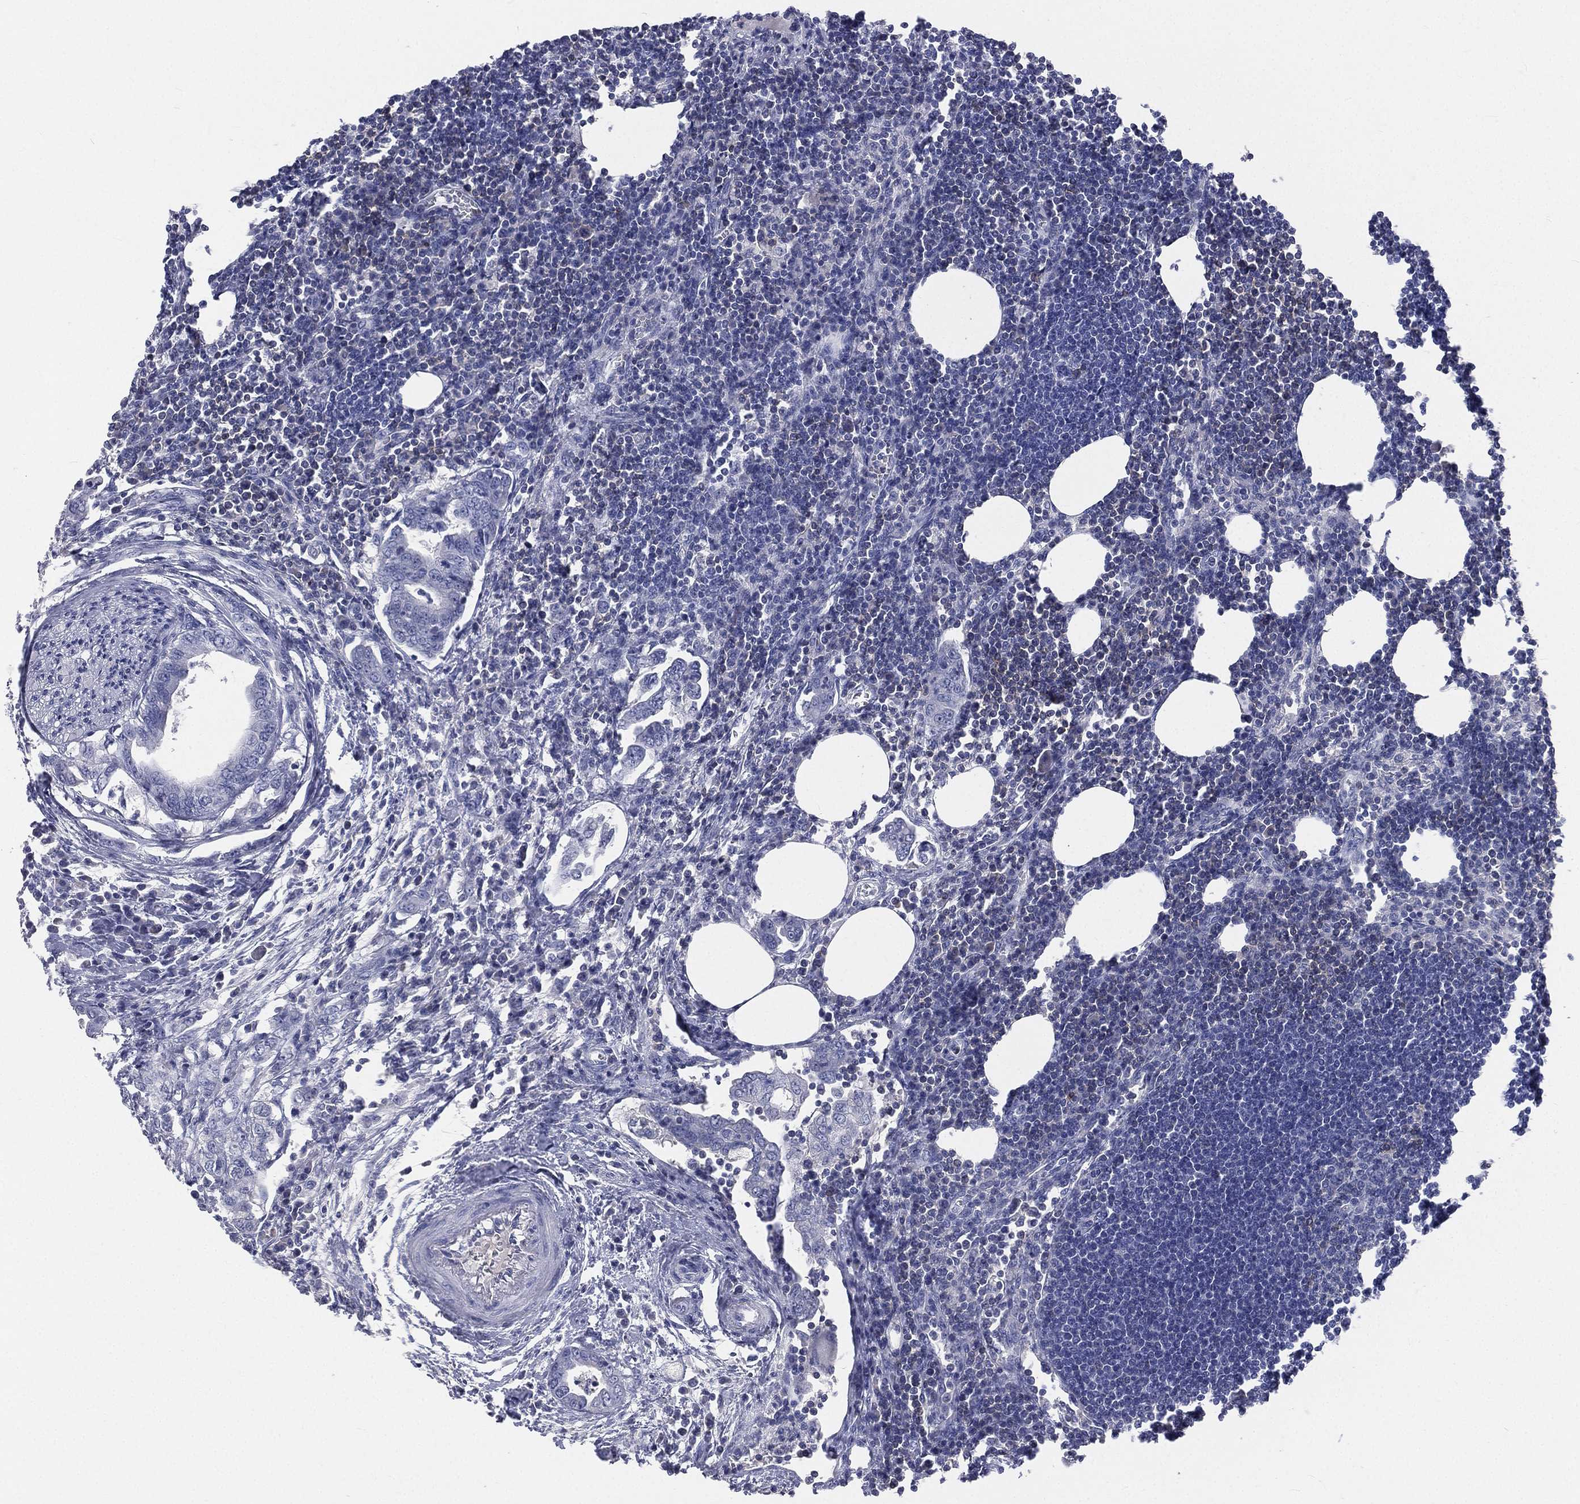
{"staining": {"intensity": "weak", "quantity": "<25%", "location": "cytoplasmic/membranous"}, "tissue": "lymph node", "cell_type": "Germinal center cells", "image_type": "normal", "snomed": [{"axis": "morphology", "description": "Normal tissue, NOS"}, {"axis": "topography", "description": "Lymph node"}], "caption": "IHC of benign lymph node exhibits no staining in germinal center cells.", "gene": "CD3D", "patient": {"sex": "female", "age": 67}}